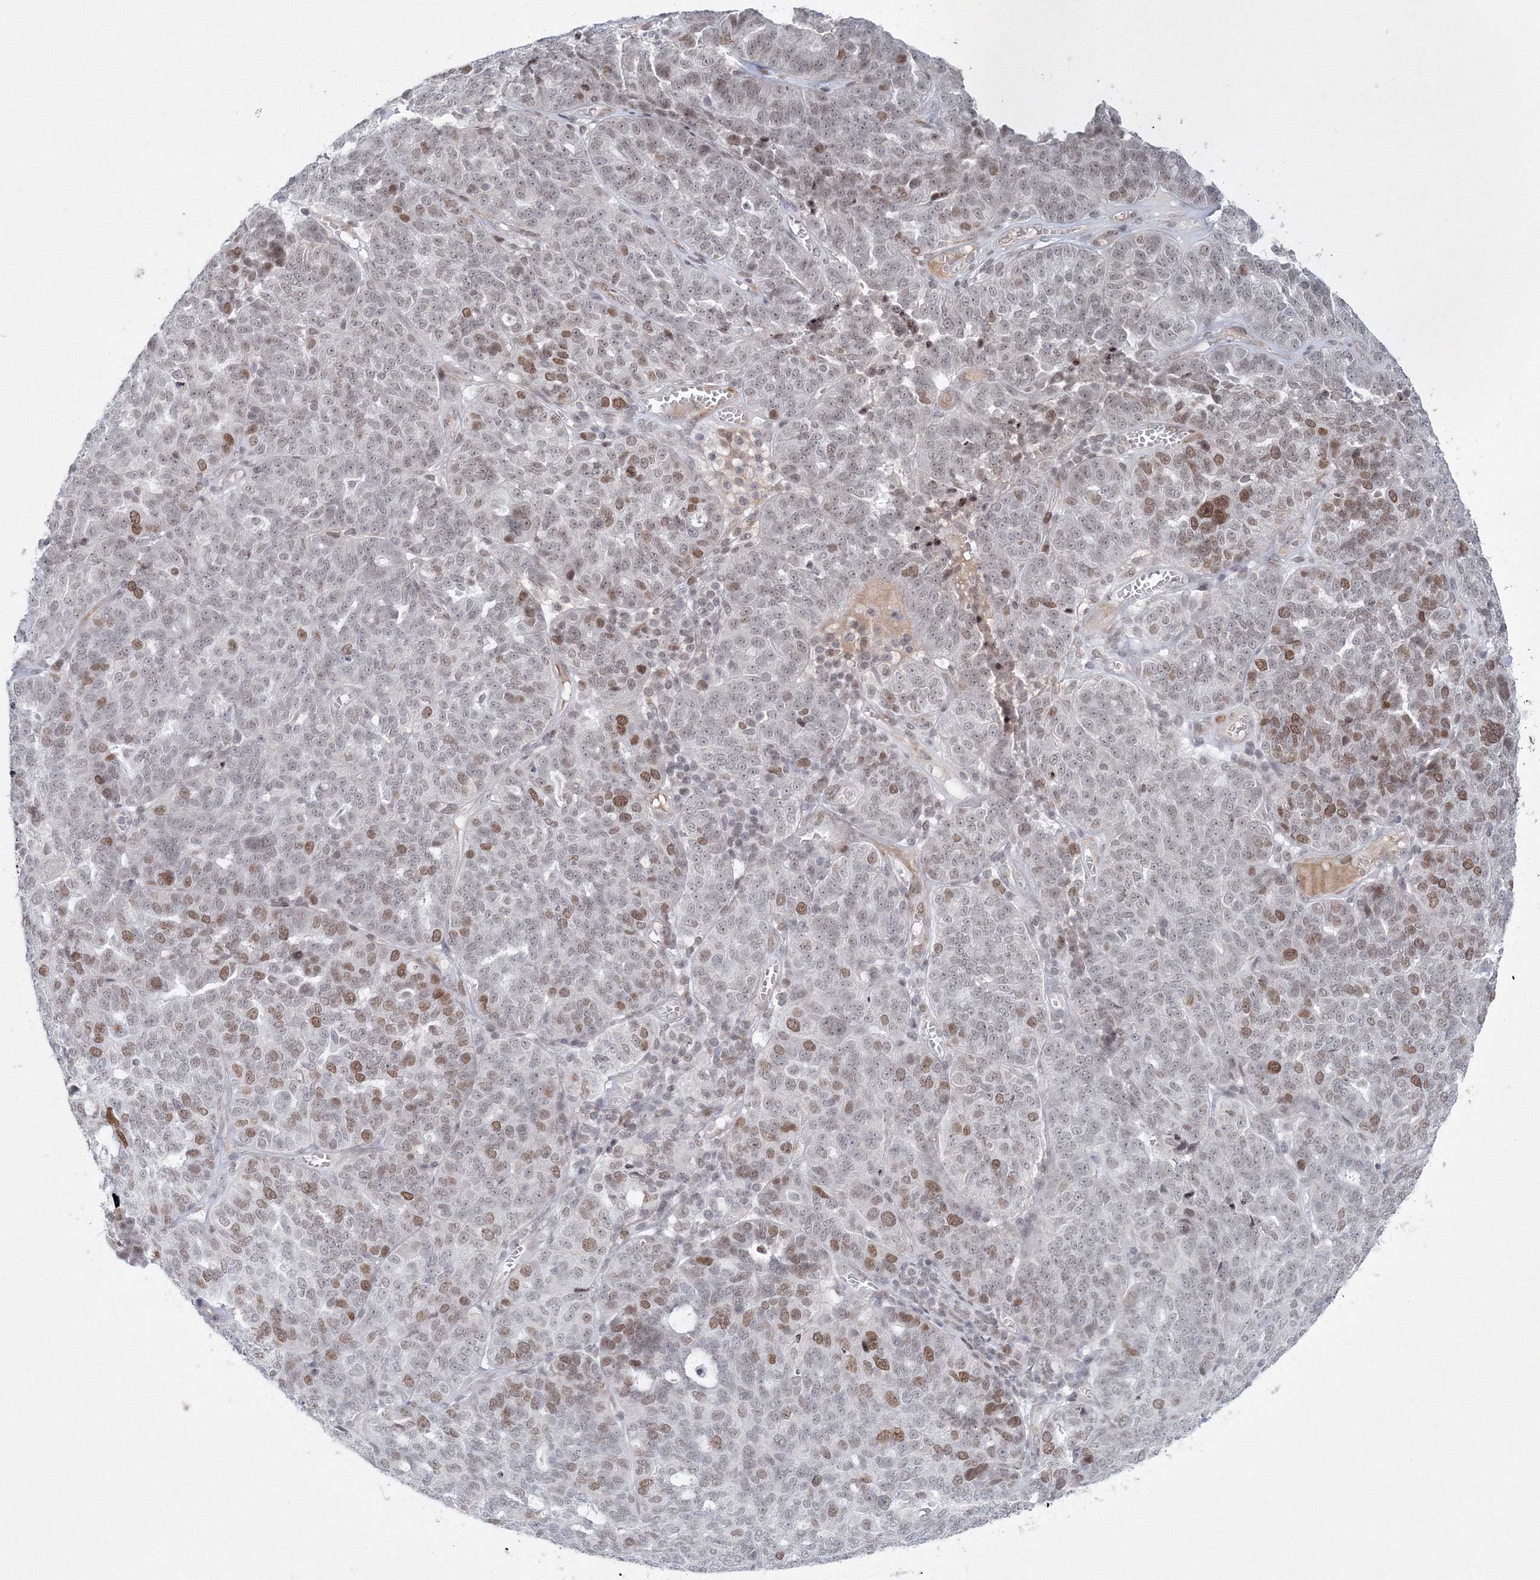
{"staining": {"intensity": "moderate", "quantity": "<25%", "location": "nuclear"}, "tissue": "ovarian cancer", "cell_type": "Tumor cells", "image_type": "cancer", "snomed": [{"axis": "morphology", "description": "Cystadenocarcinoma, serous, NOS"}, {"axis": "topography", "description": "Ovary"}], "caption": "Immunohistochemistry (IHC) image of ovarian cancer (serous cystadenocarcinoma) stained for a protein (brown), which displays low levels of moderate nuclear staining in approximately <25% of tumor cells.", "gene": "KIF4A", "patient": {"sex": "female", "age": 59}}